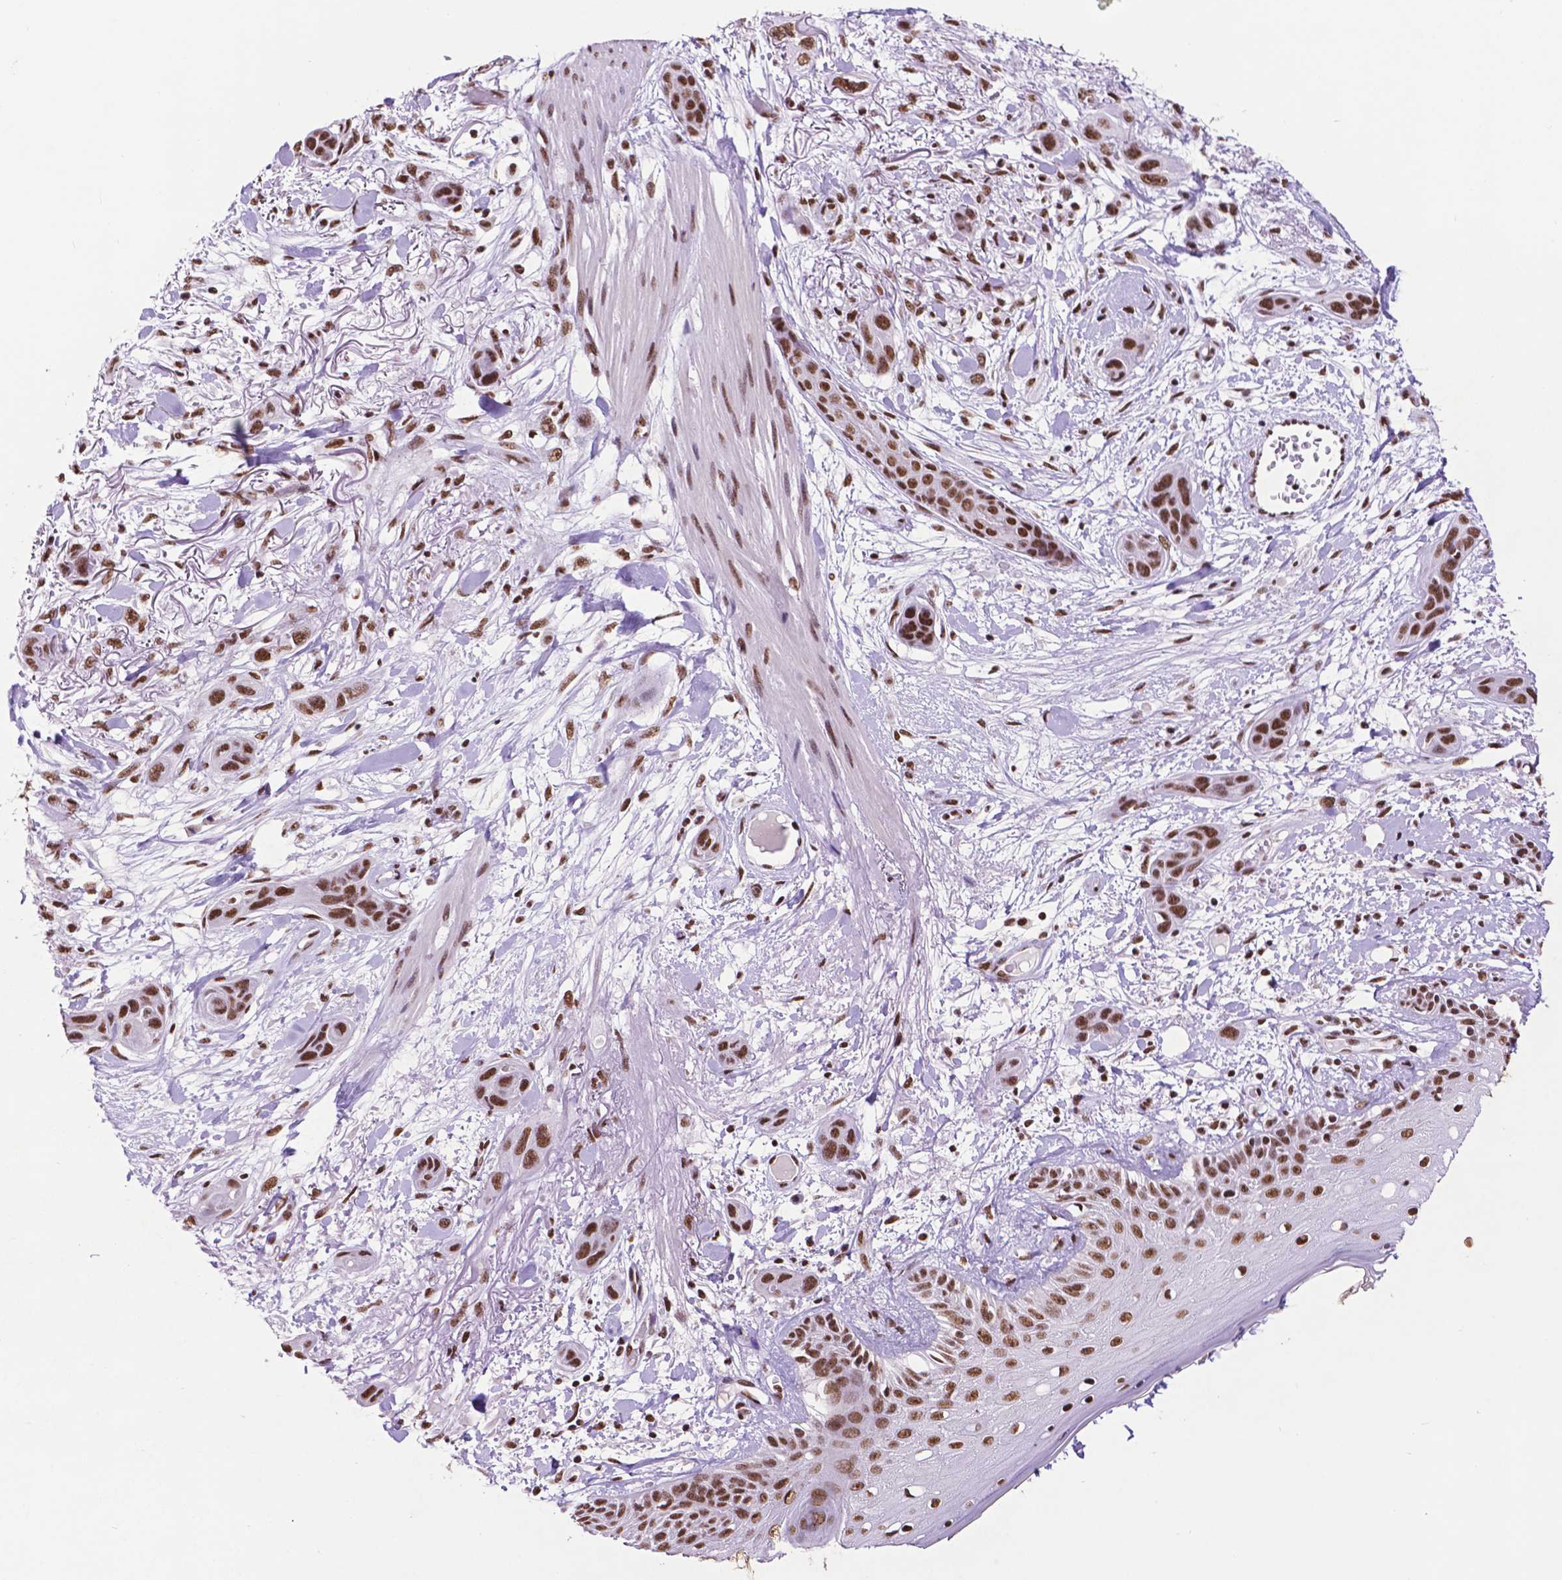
{"staining": {"intensity": "strong", "quantity": ">75%", "location": "nuclear"}, "tissue": "skin cancer", "cell_type": "Tumor cells", "image_type": "cancer", "snomed": [{"axis": "morphology", "description": "Squamous cell carcinoma, NOS"}, {"axis": "topography", "description": "Skin"}], "caption": "This is a micrograph of IHC staining of skin cancer (squamous cell carcinoma), which shows strong expression in the nuclear of tumor cells.", "gene": "CCAR2", "patient": {"sex": "male", "age": 79}}